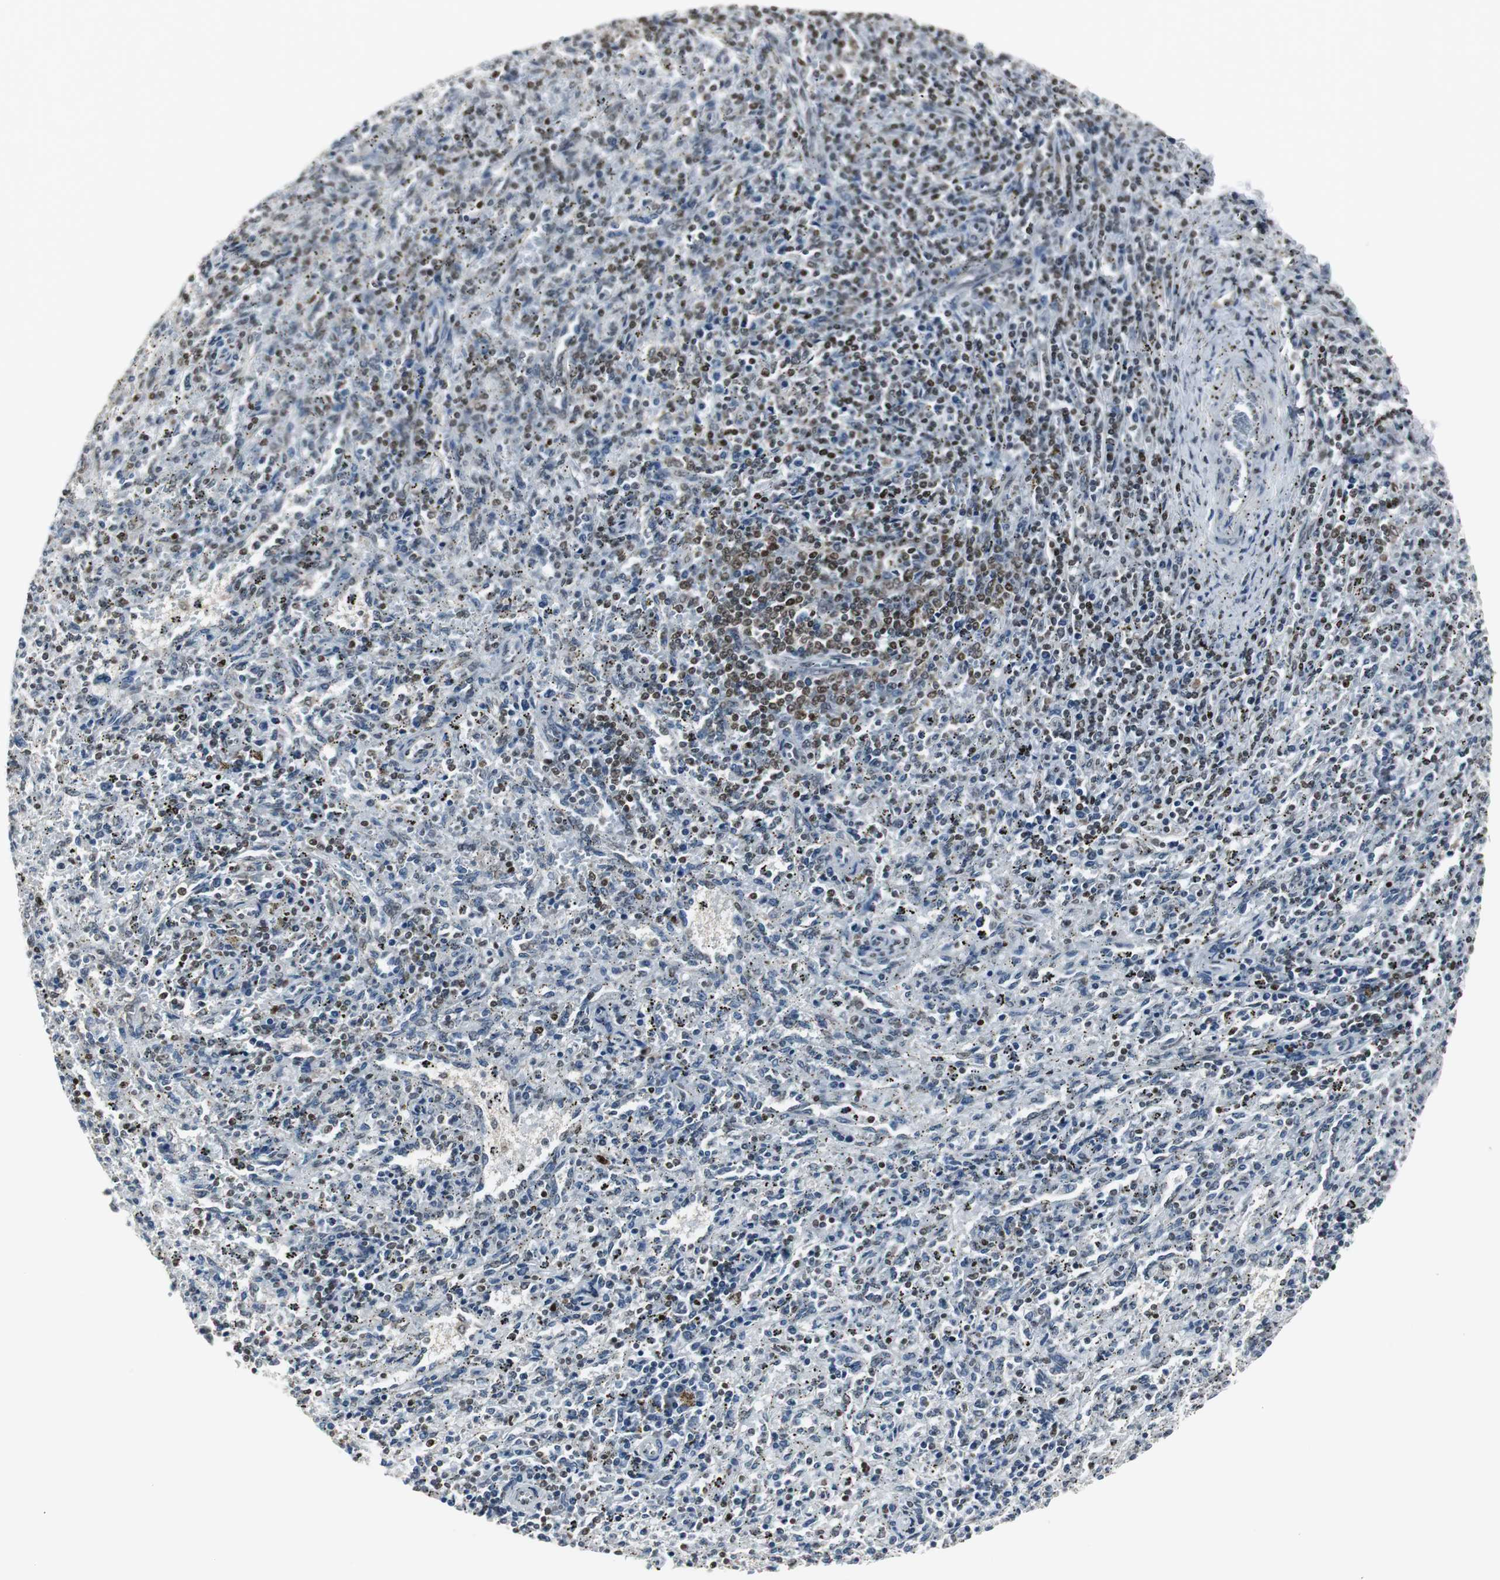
{"staining": {"intensity": "moderate", "quantity": "<25%", "location": "nuclear"}, "tissue": "spleen", "cell_type": "Cells in red pulp", "image_type": "normal", "snomed": [{"axis": "morphology", "description": "Normal tissue, NOS"}, {"axis": "topography", "description": "Spleen"}], "caption": "An image showing moderate nuclear staining in approximately <25% of cells in red pulp in benign spleen, as visualized by brown immunohistochemical staining.", "gene": "MPG", "patient": {"sex": "female", "age": 10}}